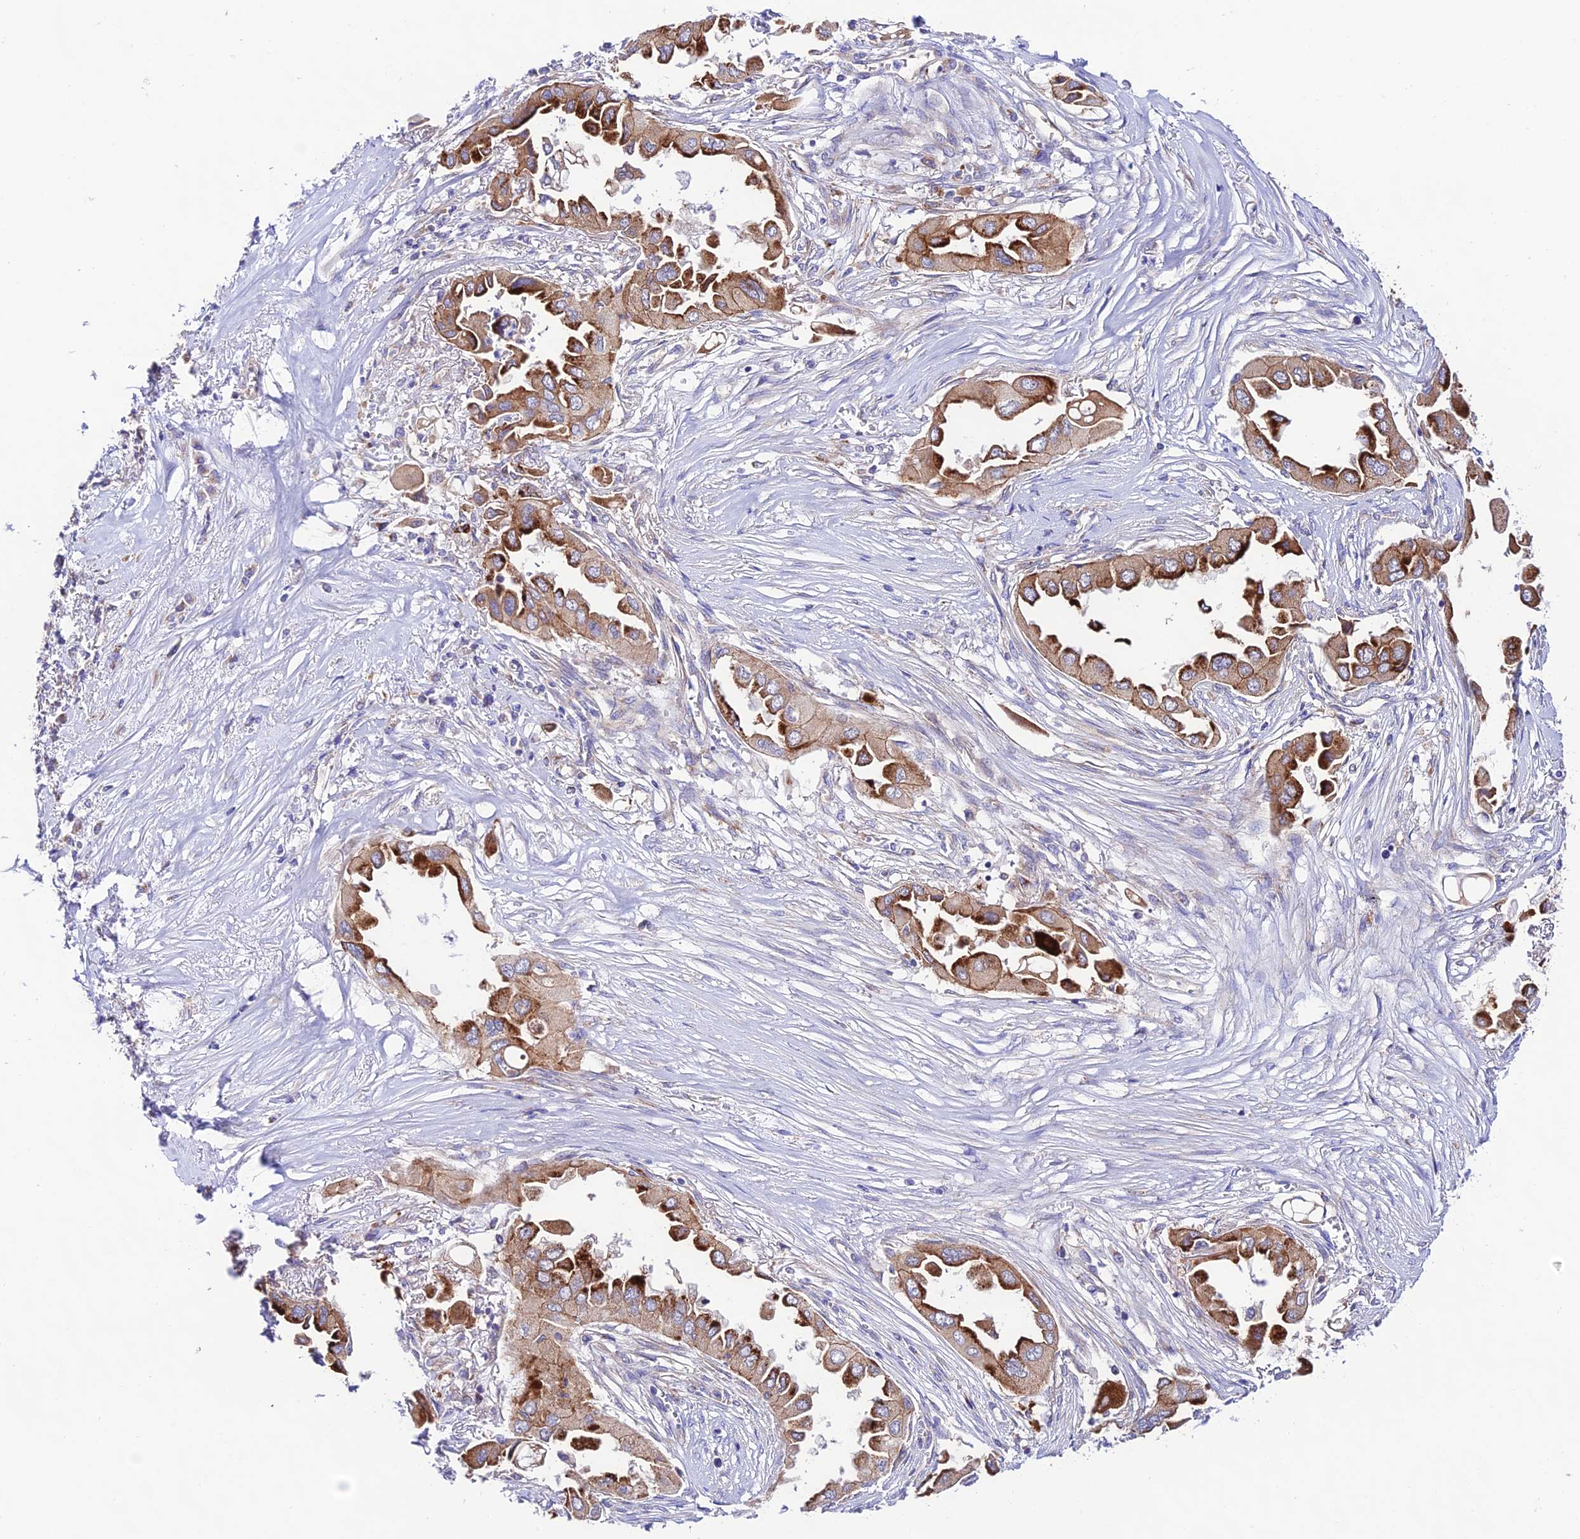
{"staining": {"intensity": "strong", "quantity": ">75%", "location": "cytoplasmic/membranous"}, "tissue": "lung cancer", "cell_type": "Tumor cells", "image_type": "cancer", "snomed": [{"axis": "morphology", "description": "Adenocarcinoma, NOS"}, {"axis": "topography", "description": "Lung"}], "caption": "Adenocarcinoma (lung) stained for a protein (brown) exhibits strong cytoplasmic/membranous positive expression in approximately >75% of tumor cells.", "gene": "LACTB2", "patient": {"sex": "female", "age": 76}}